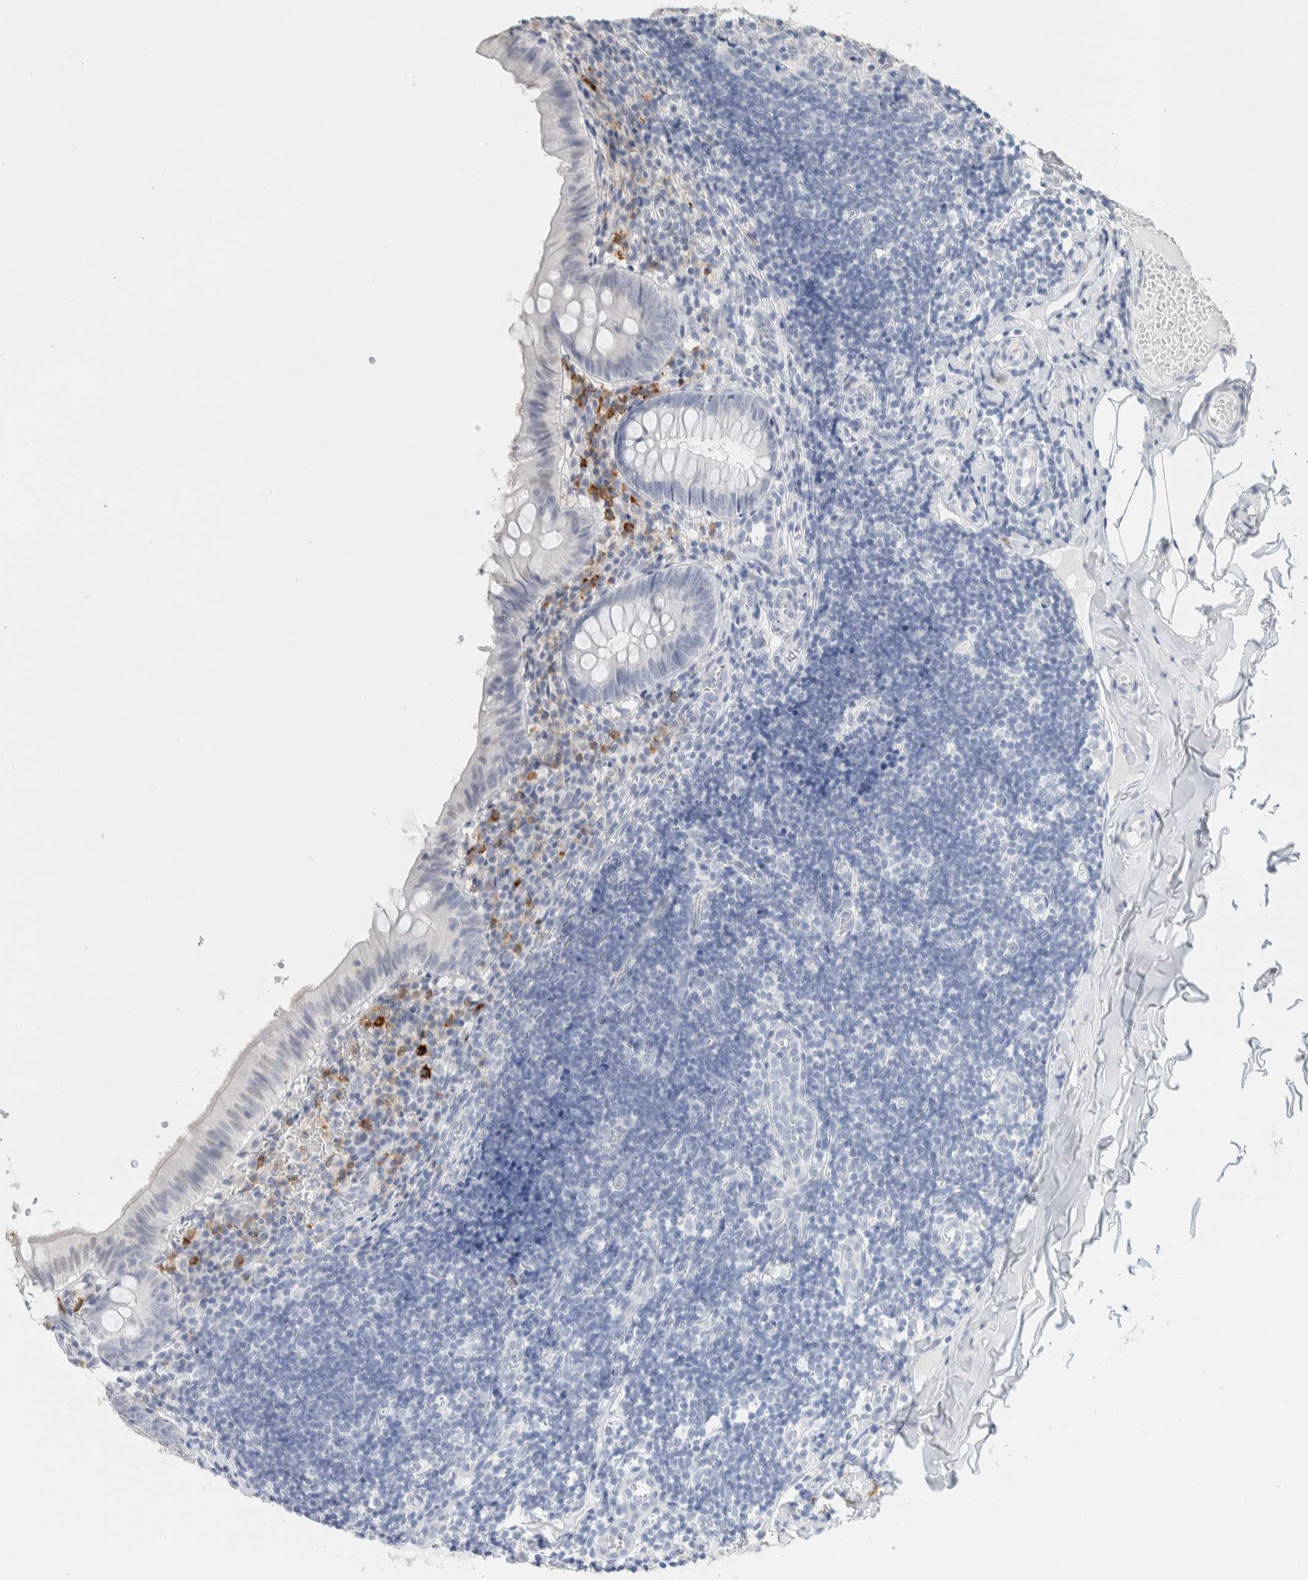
{"staining": {"intensity": "negative", "quantity": "none", "location": "none"}, "tissue": "appendix", "cell_type": "Glandular cells", "image_type": "normal", "snomed": [{"axis": "morphology", "description": "Normal tissue, NOS"}, {"axis": "topography", "description": "Appendix"}], "caption": "A high-resolution photomicrograph shows immunohistochemistry (IHC) staining of unremarkable appendix, which shows no significant staining in glandular cells.", "gene": "CD80", "patient": {"sex": "male", "age": 8}}